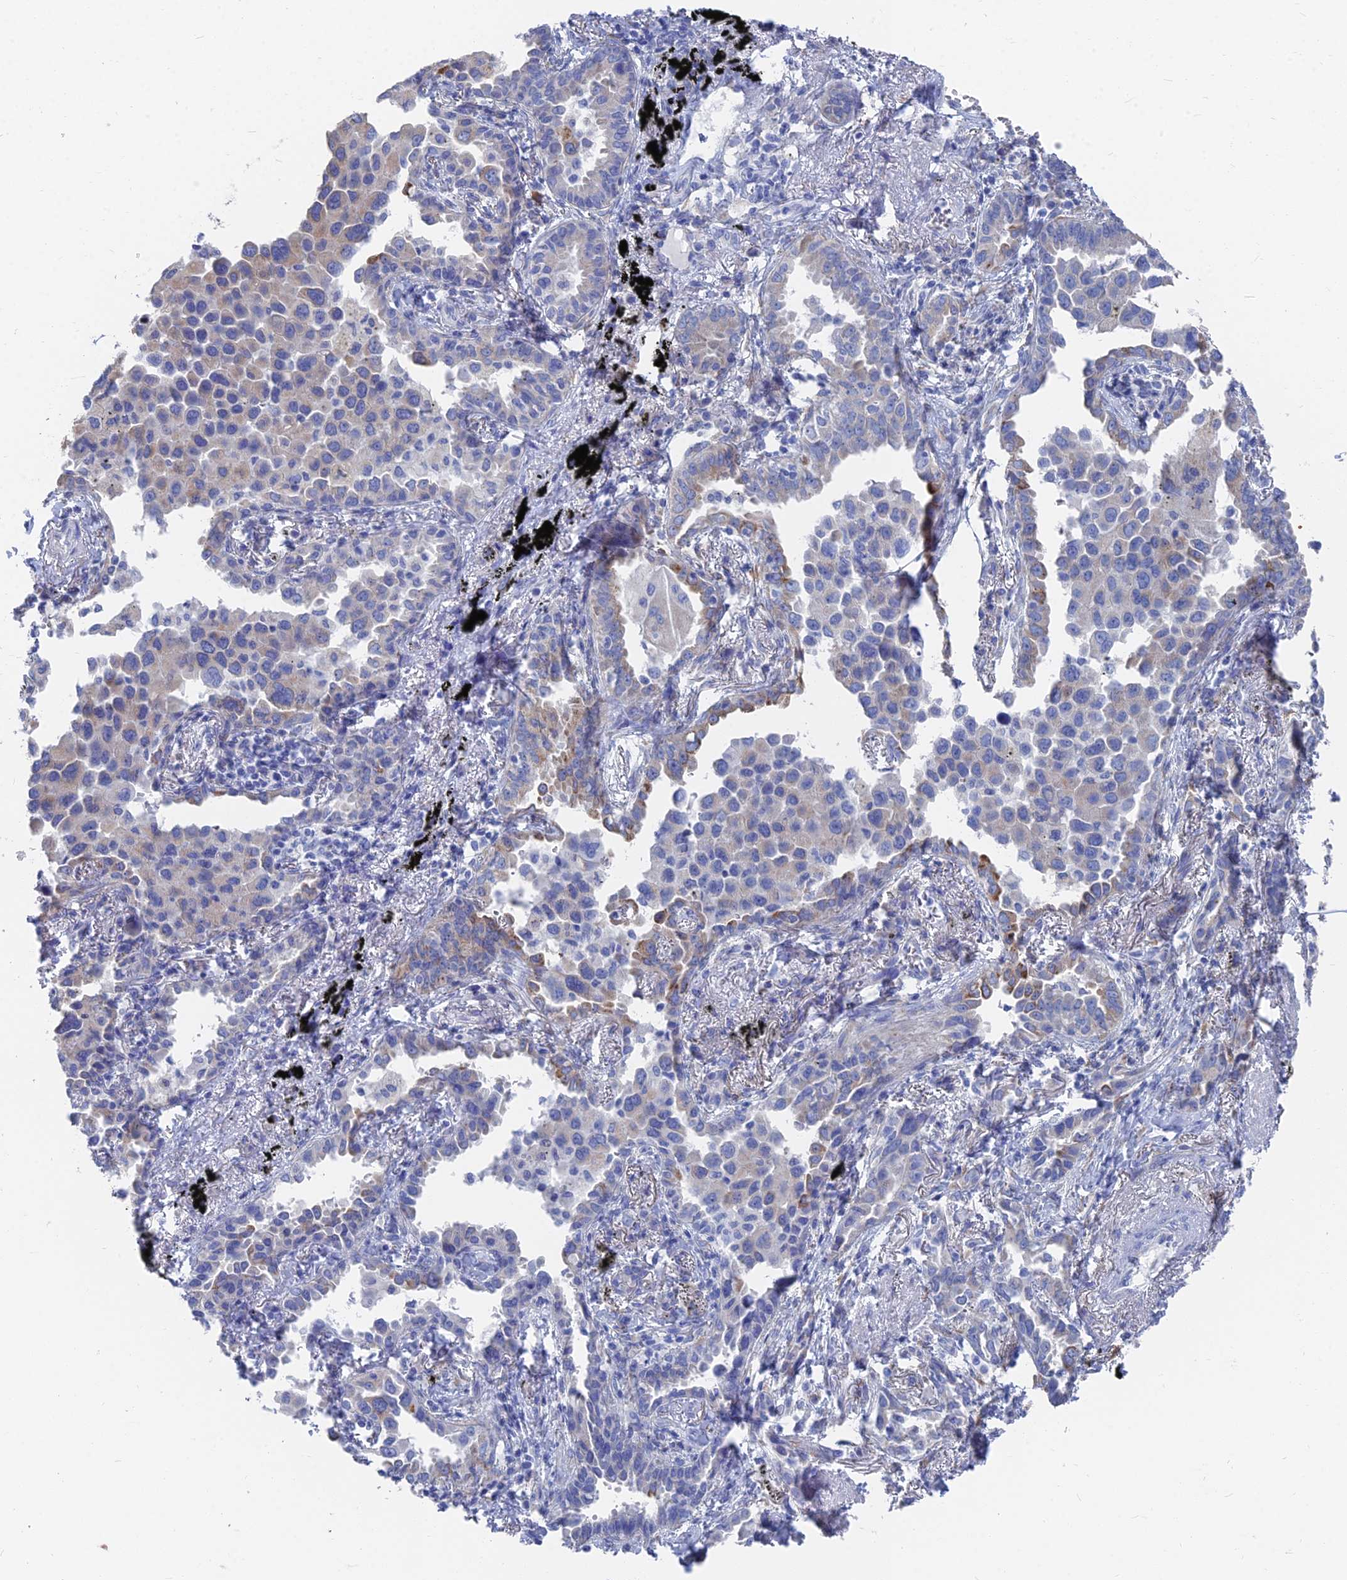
{"staining": {"intensity": "weak", "quantity": "<25%", "location": "cytoplasmic/membranous"}, "tissue": "lung cancer", "cell_type": "Tumor cells", "image_type": "cancer", "snomed": [{"axis": "morphology", "description": "Adenocarcinoma, NOS"}, {"axis": "topography", "description": "Lung"}], "caption": "Tumor cells are negative for brown protein staining in adenocarcinoma (lung).", "gene": "TNNT3", "patient": {"sex": "male", "age": 67}}